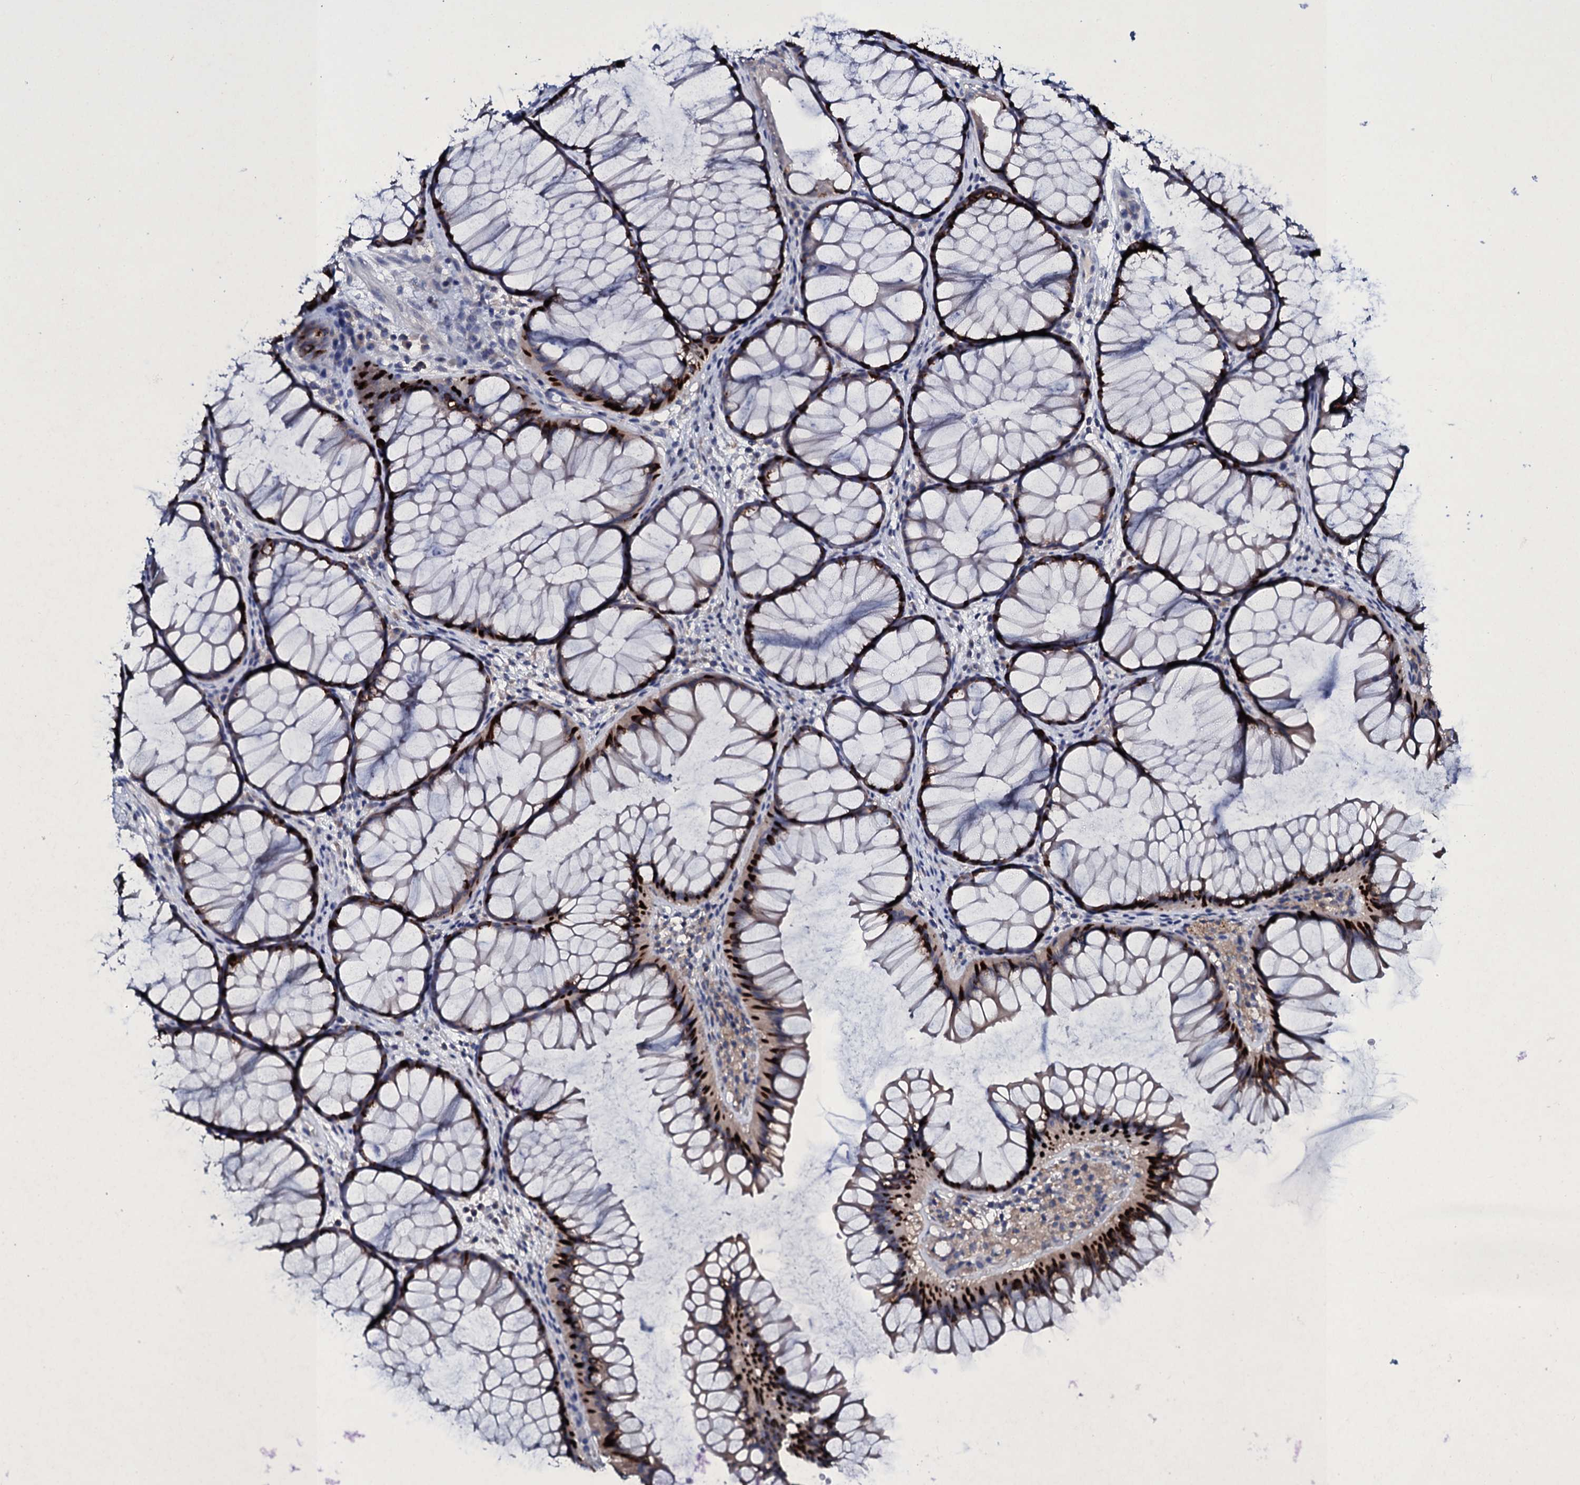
{"staining": {"intensity": "negative", "quantity": "none", "location": "none"}, "tissue": "colon", "cell_type": "Endothelial cells", "image_type": "normal", "snomed": [{"axis": "morphology", "description": "Normal tissue, NOS"}, {"axis": "topography", "description": "Colon"}], "caption": "The histopathology image exhibits no staining of endothelial cells in unremarkable colon.", "gene": "TPGS2", "patient": {"sex": "female", "age": 82}}